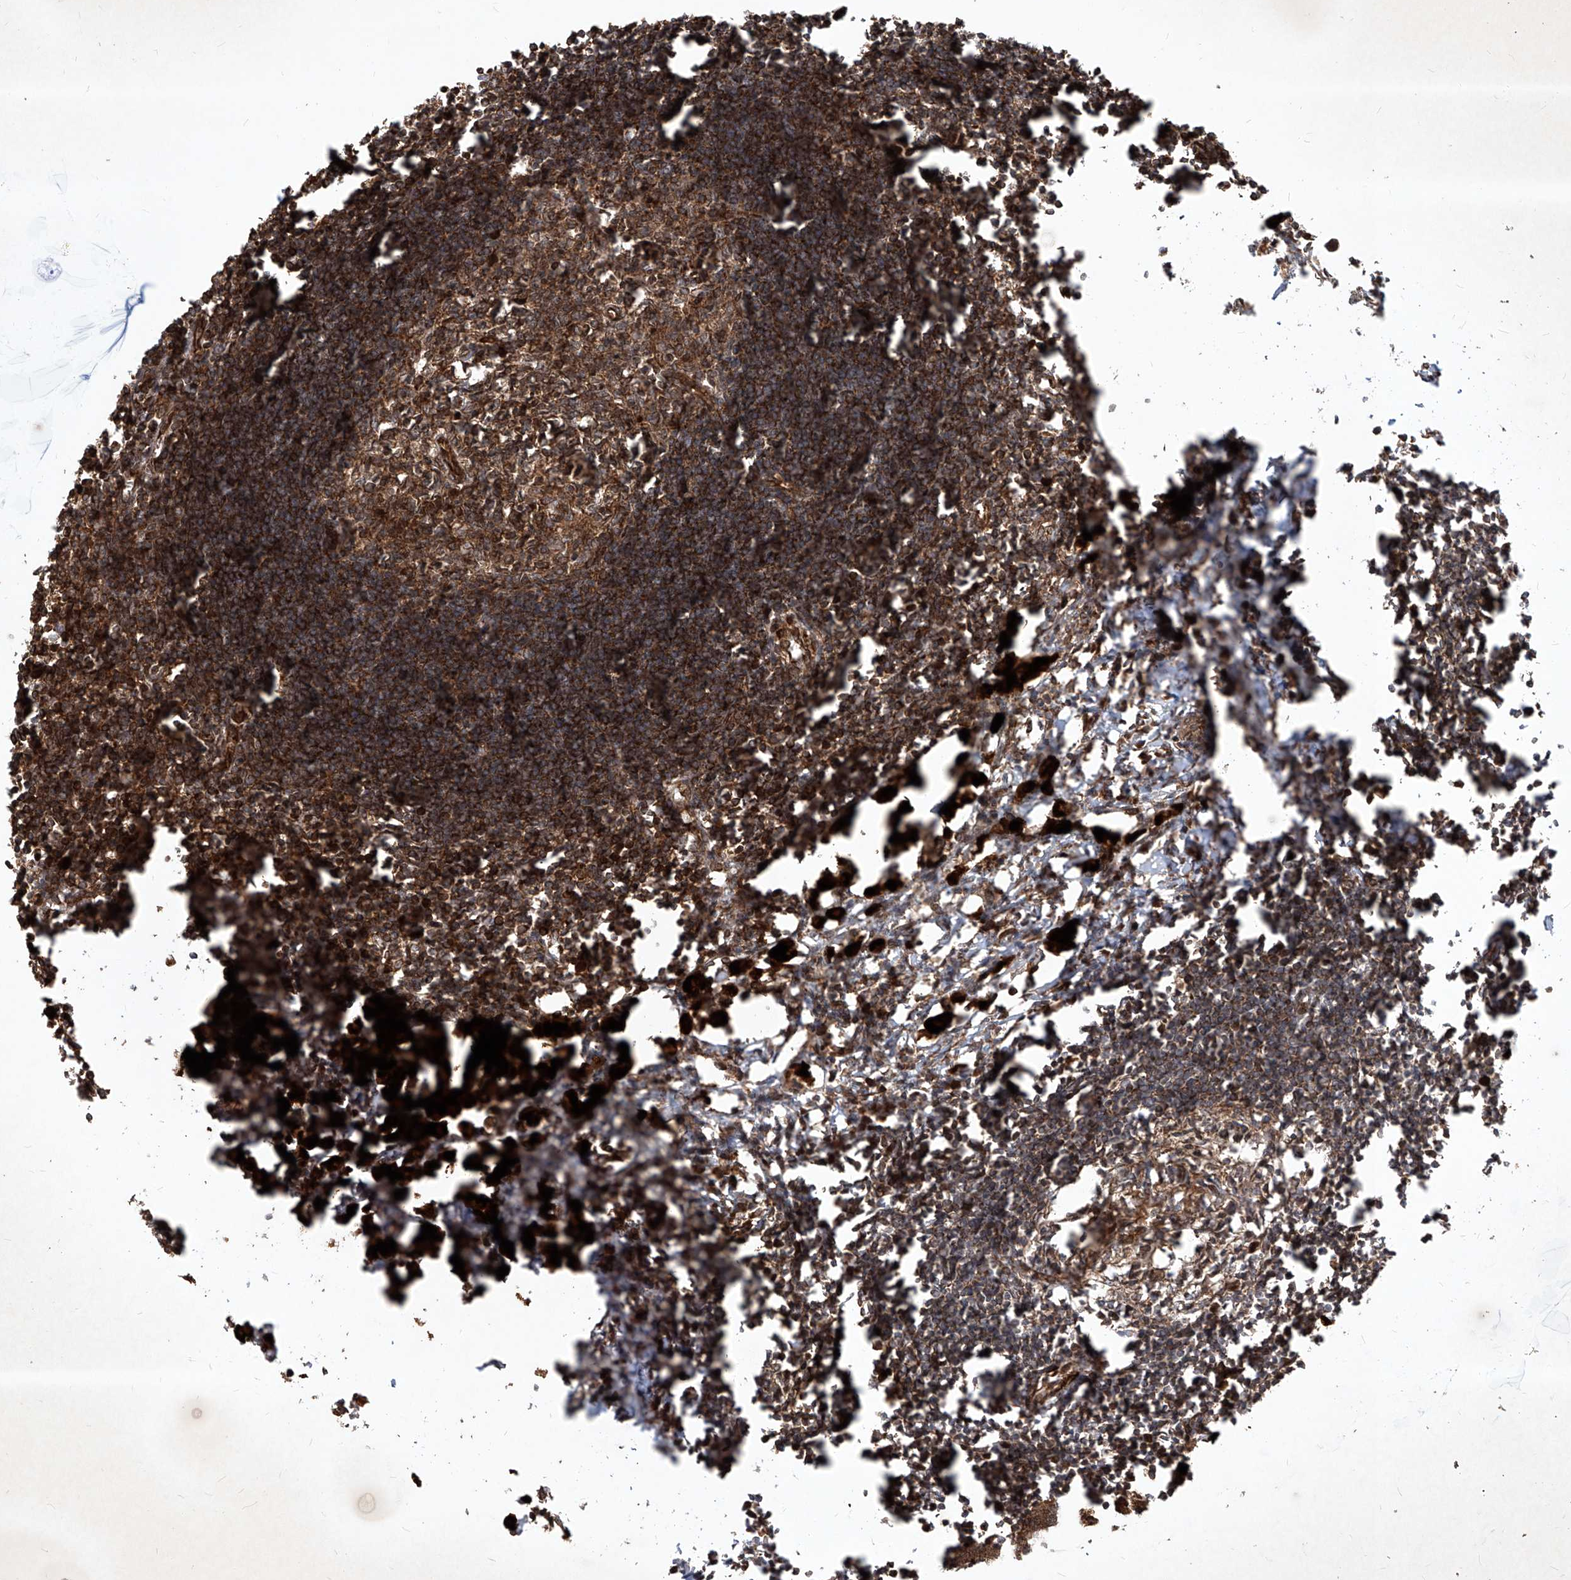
{"staining": {"intensity": "strong", "quantity": ">75%", "location": "cytoplasmic/membranous"}, "tissue": "lymph node", "cell_type": "Germinal center cells", "image_type": "normal", "snomed": [{"axis": "morphology", "description": "Normal tissue, NOS"}, {"axis": "morphology", "description": "Malignant melanoma, Metastatic site"}, {"axis": "topography", "description": "Lymph node"}], "caption": "Benign lymph node was stained to show a protein in brown. There is high levels of strong cytoplasmic/membranous expression in approximately >75% of germinal center cells. (Brightfield microscopy of DAB IHC at high magnification).", "gene": "MAGED2", "patient": {"sex": "male", "age": 41}}